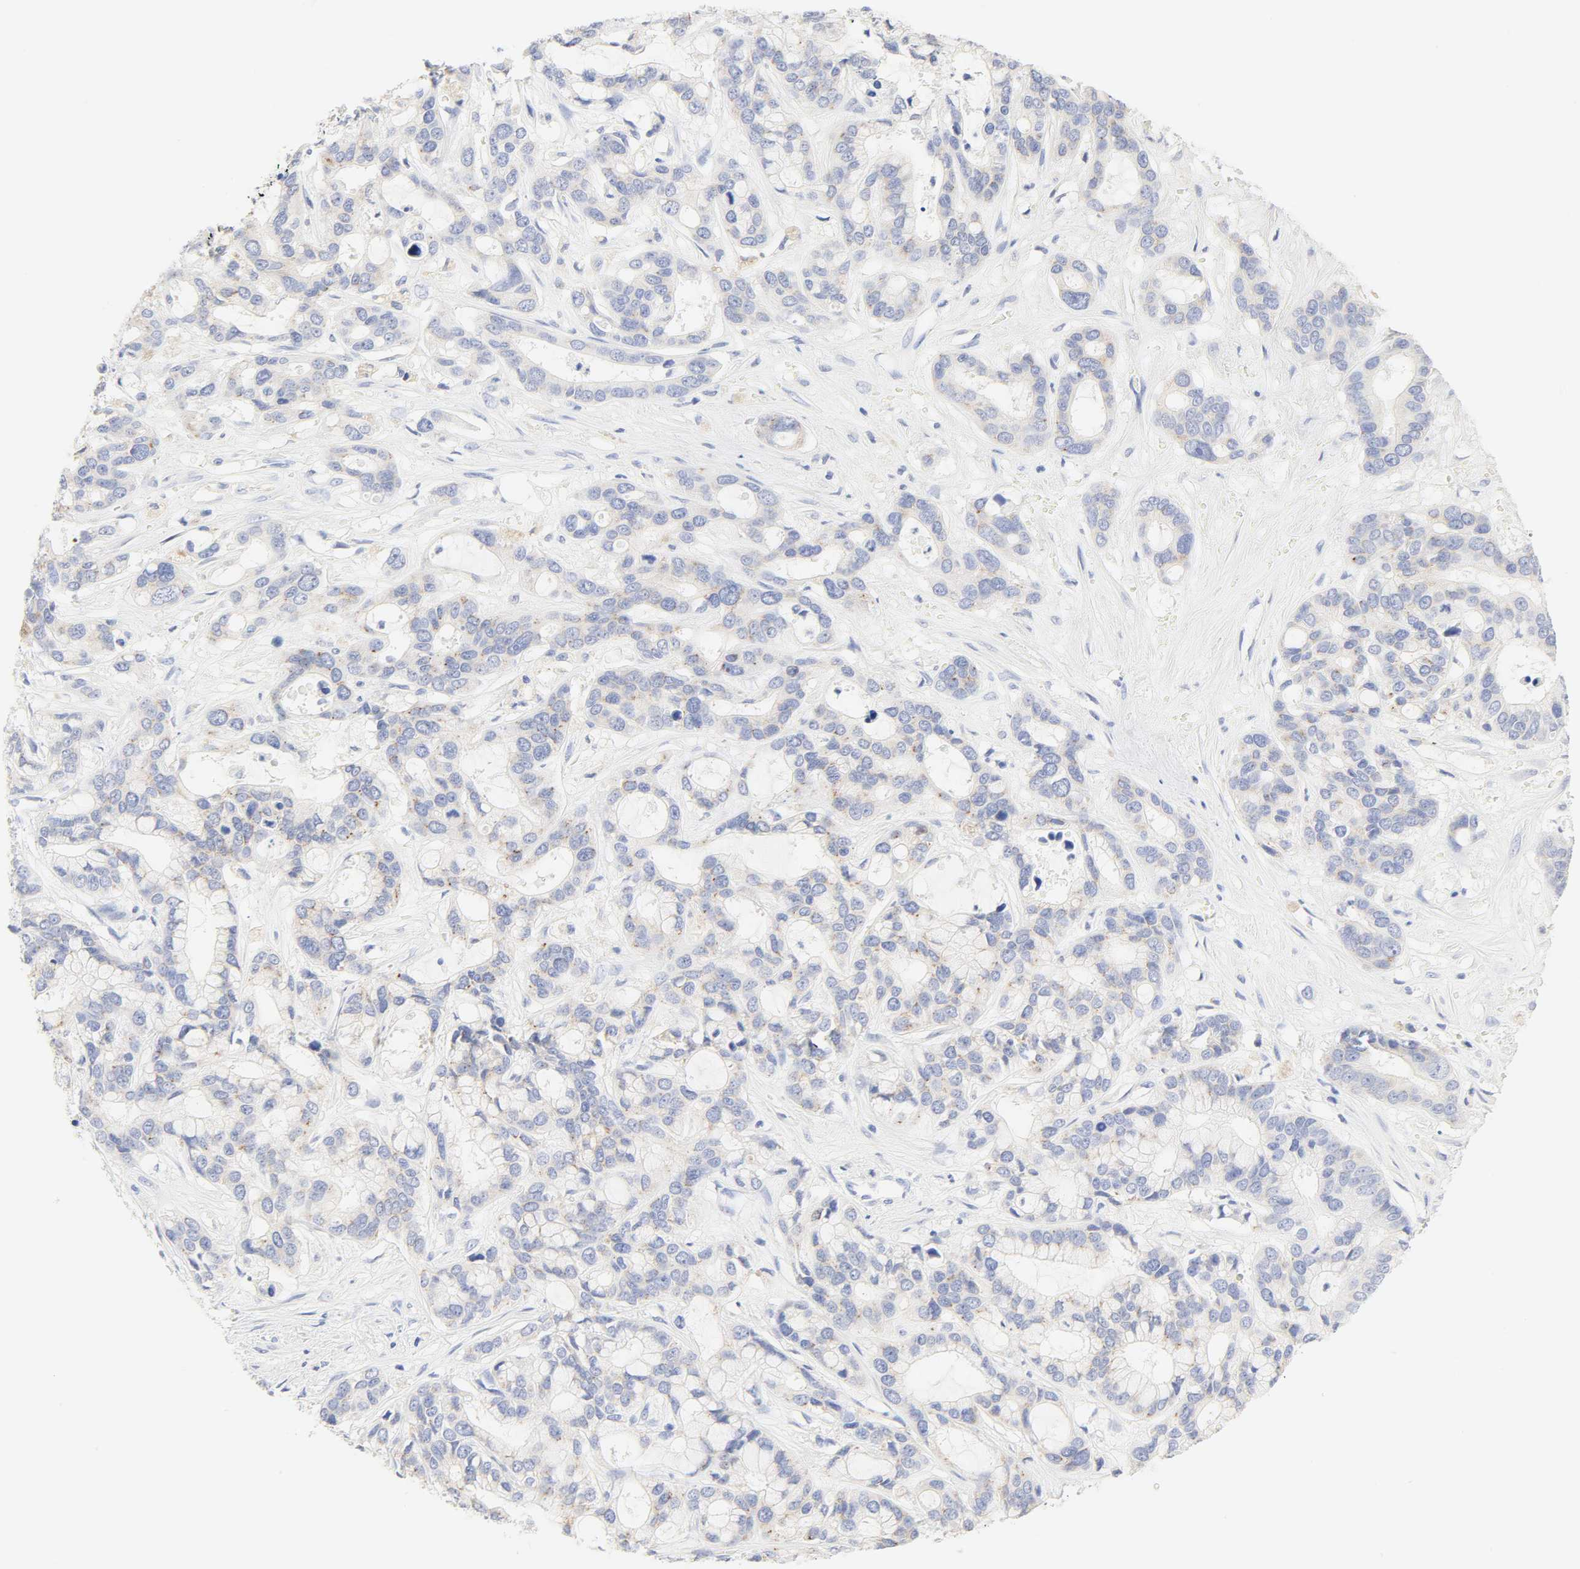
{"staining": {"intensity": "moderate", "quantity": "<25%", "location": "cytoplasmic/membranous"}, "tissue": "liver cancer", "cell_type": "Tumor cells", "image_type": "cancer", "snomed": [{"axis": "morphology", "description": "Cholangiocarcinoma"}, {"axis": "topography", "description": "Liver"}], "caption": "High-power microscopy captured an IHC micrograph of liver cancer, revealing moderate cytoplasmic/membranous expression in about <25% of tumor cells.", "gene": "SLCO1B3", "patient": {"sex": "female", "age": 65}}